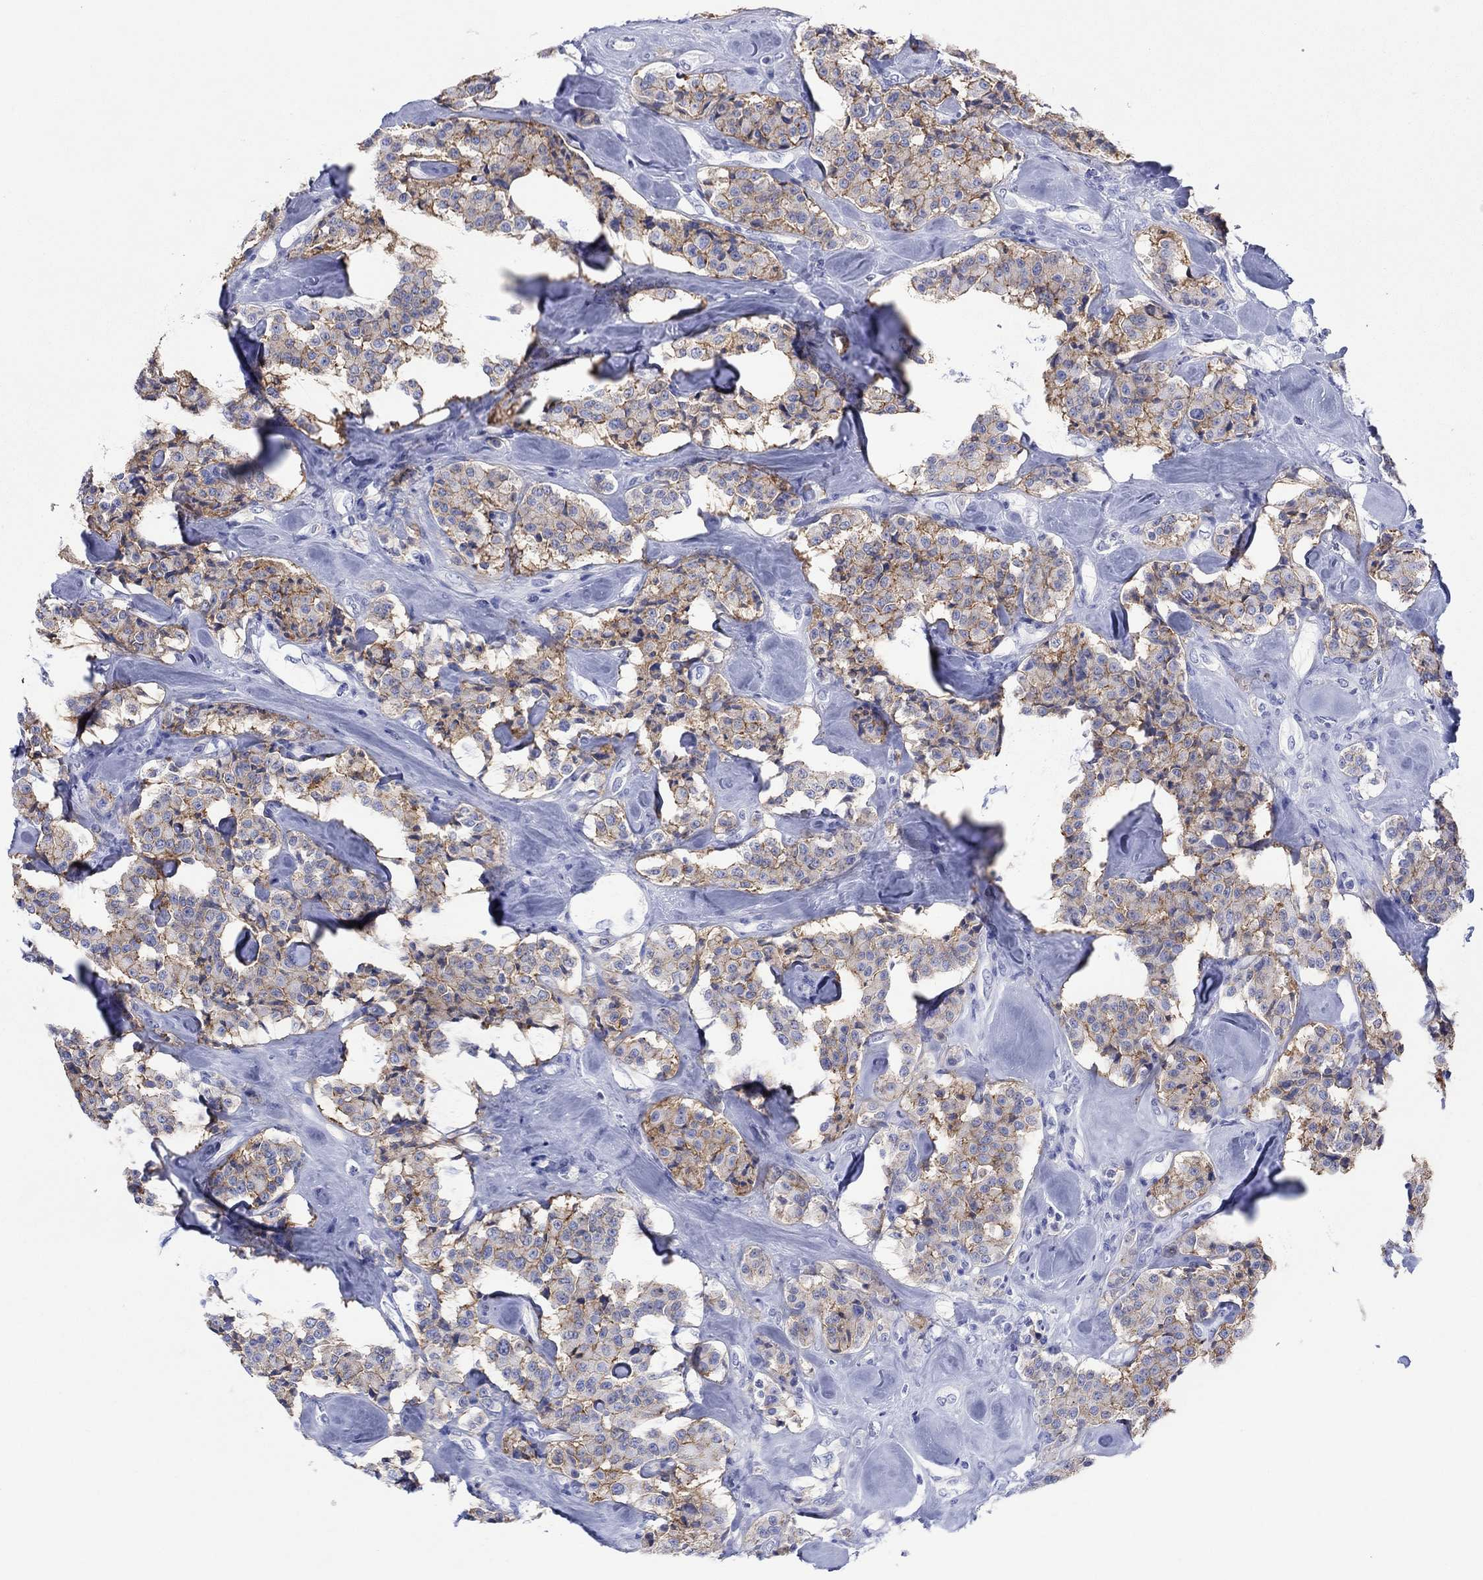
{"staining": {"intensity": "strong", "quantity": "25%-75%", "location": "cytoplasmic/membranous"}, "tissue": "carcinoid", "cell_type": "Tumor cells", "image_type": "cancer", "snomed": [{"axis": "morphology", "description": "Carcinoid, malignant, NOS"}, {"axis": "topography", "description": "Pancreas"}], "caption": "Tumor cells reveal high levels of strong cytoplasmic/membranous positivity in approximately 25%-75% of cells in human carcinoid.", "gene": "ATP1B1", "patient": {"sex": "male", "age": 41}}